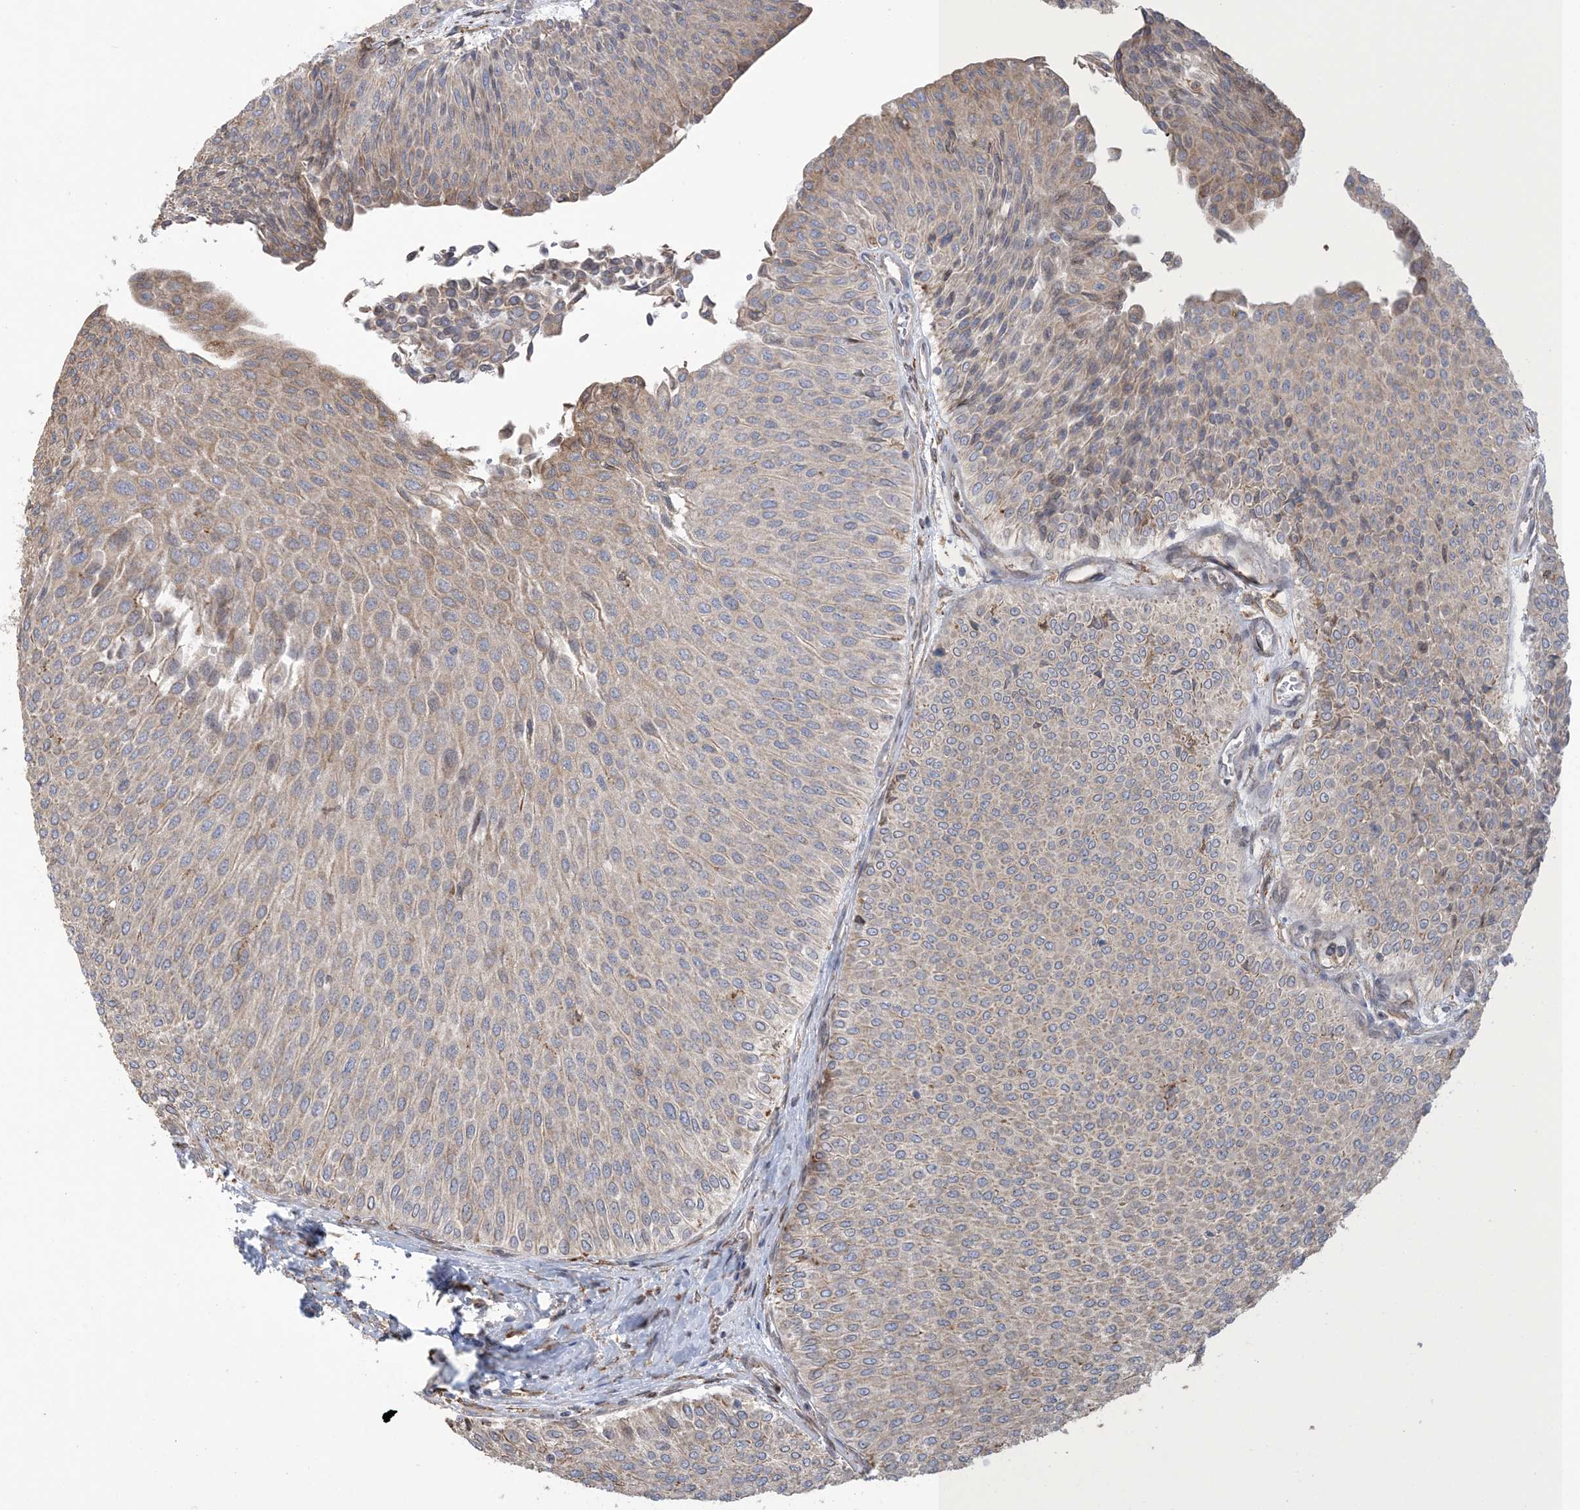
{"staining": {"intensity": "weak", "quantity": ">75%", "location": "cytoplasmic/membranous"}, "tissue": "urothelial cancer", "cell_type": "Tumor cells", "image_type": "cancer", "snomed": [{"axis": "morphology", "description": "Urothelial carcinoma, Low grade"}, {"axis": "topography", "description": "Urinary bladder"}], "caption": "Protein analysis of low-grade urothelial carcinoma tissue reveals weak cytoplasmic/membranous positivity in approximately >75% of tumor cells.", "gene": "SHANK1", "patient": {"sex": "male", "age": 78}}